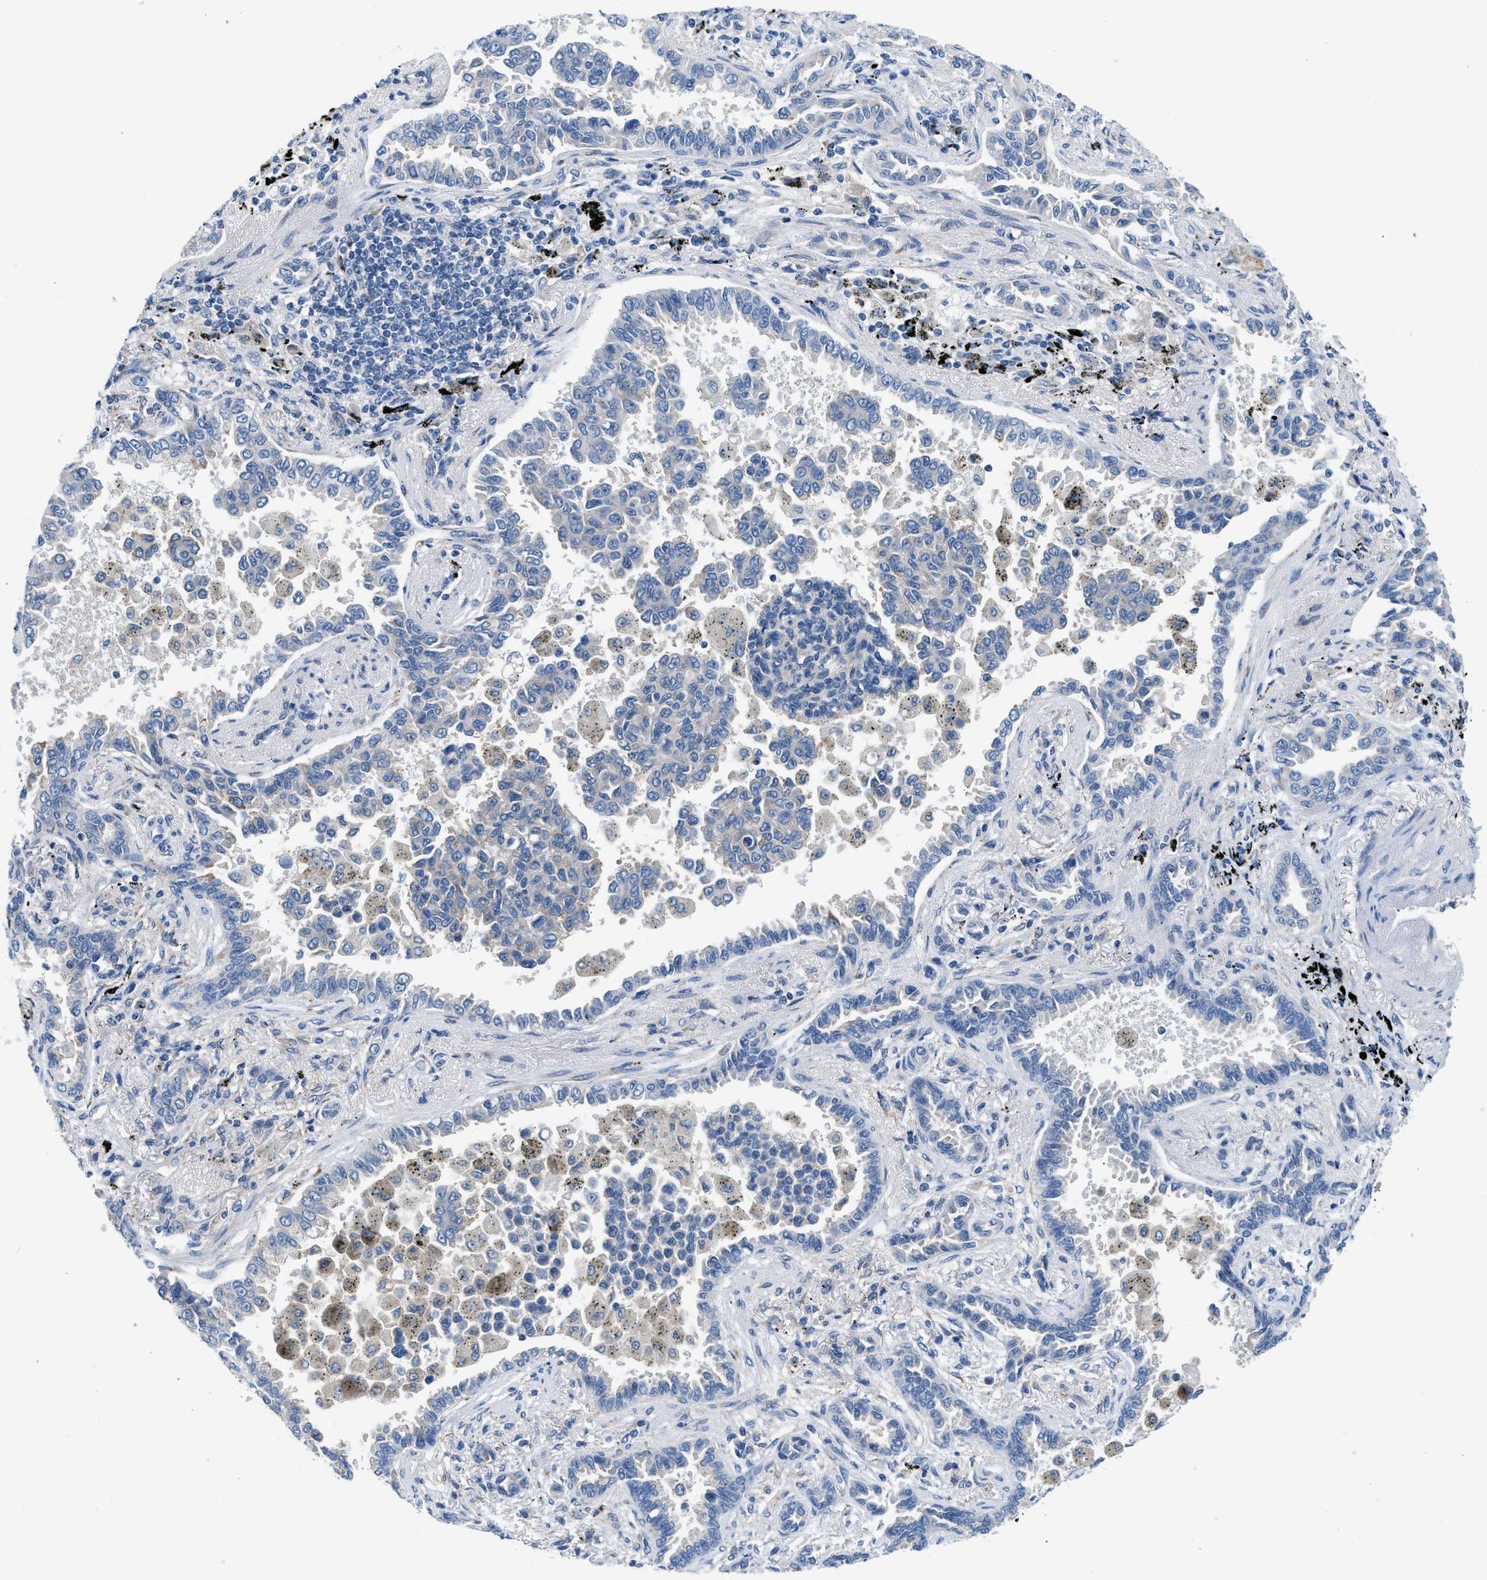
{"staining": {"intensity": "negative", "quantity": "none", "location": "none"}, "tissue": "lung cancer", "cell_type": "Tumor cells", "image_type": "cancer", "snomed": [{"axis": "morphology", "description": "Normal tissue, NOS"}, {"axis": "morphology", "description": "Adenocarcinoma, NOS"}, {"axis": "topography", "description": "Lung"}], "caption": "Immunohistochemistry of human lung cancer (adenocarcinoma) shows no positivity in tumor cells.", "gene": "BNC2", "patient": {"sex": "male", "age": 59}}